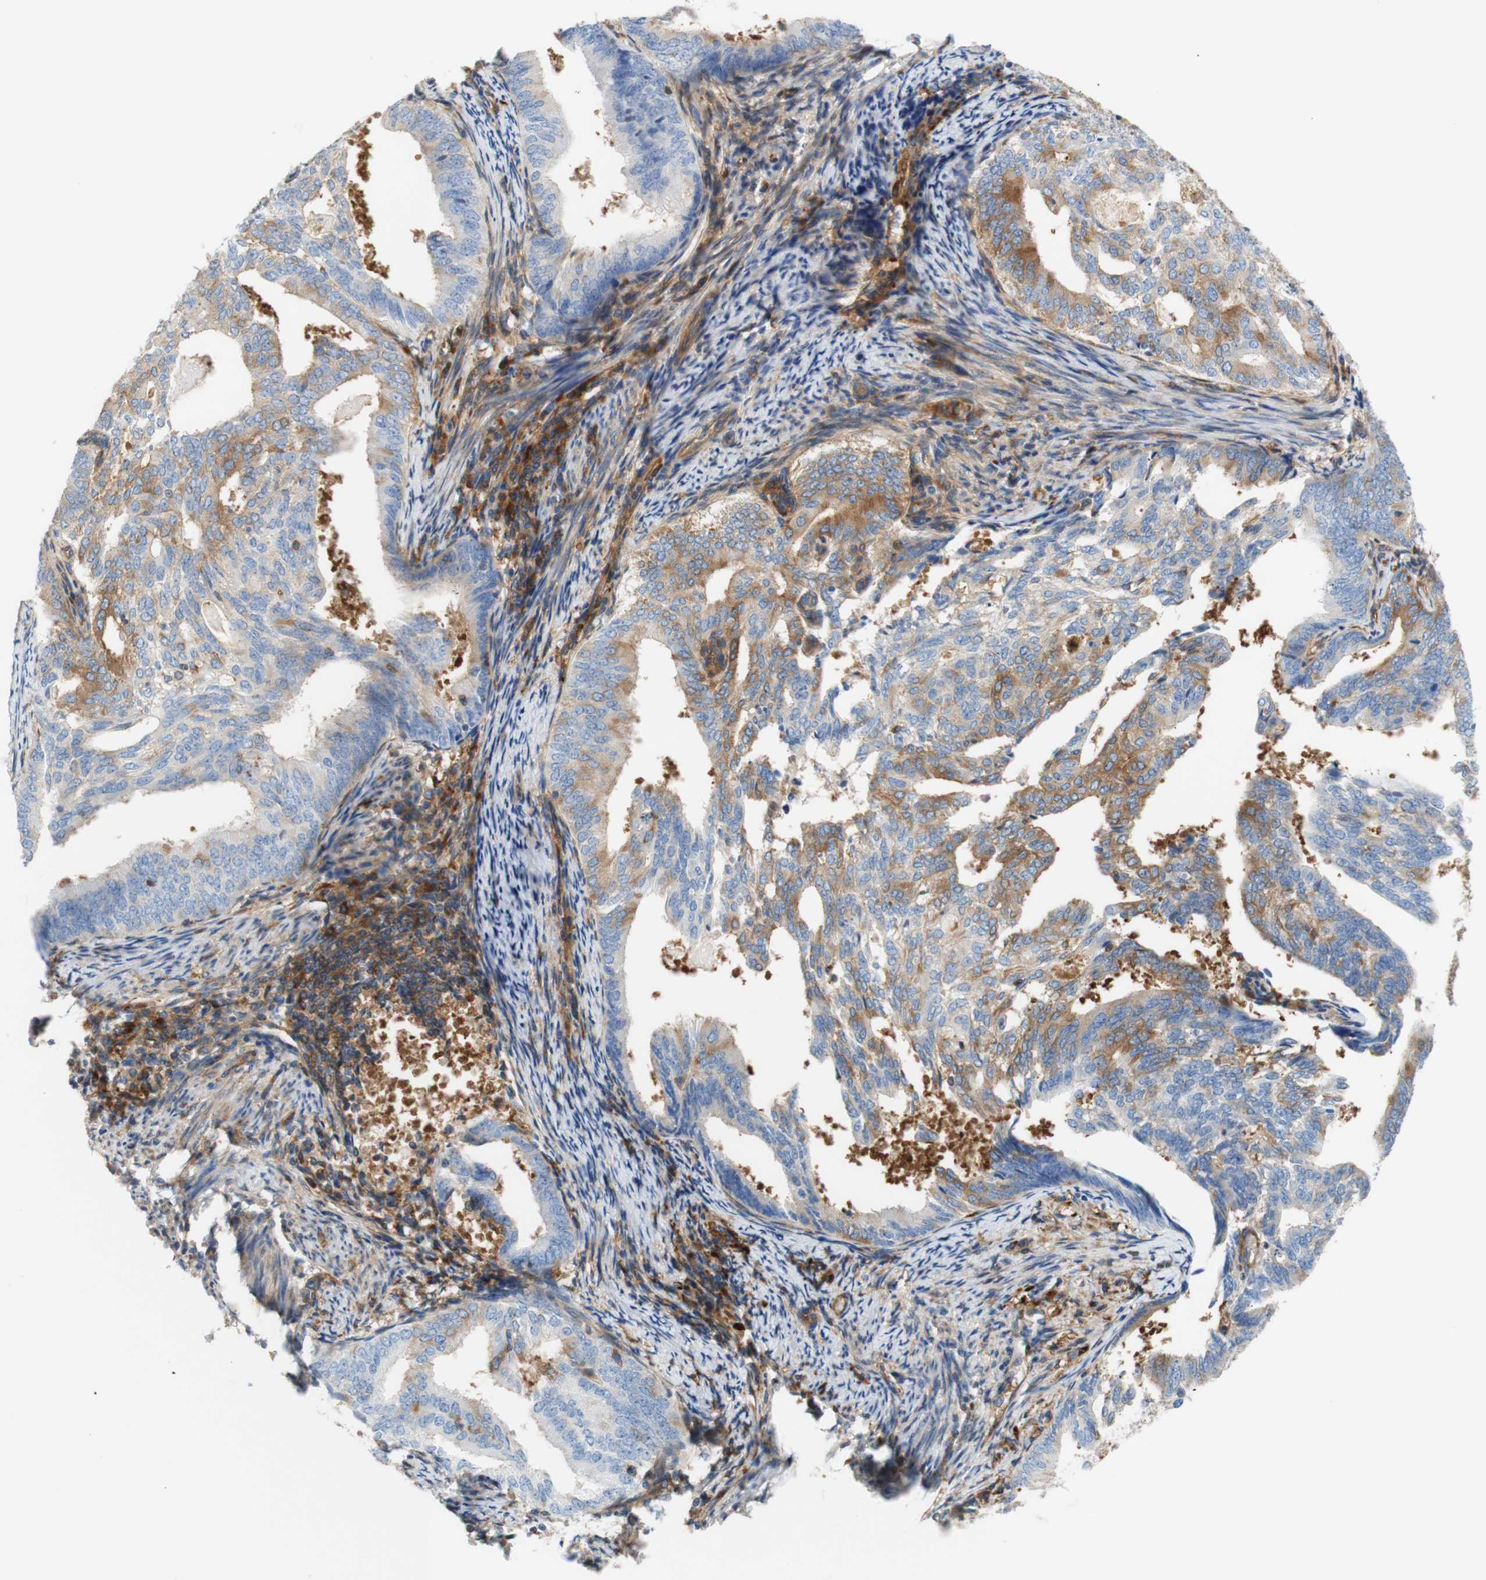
{"staining": {"intensity": "moderate", "quantity": "25%-75%", "location": "cytoplasmic/membranous"}, "tissue": "endometrial cancer", "cell_type": "Tumor cells", "image_type": "cancer", "snomed": [{"axis": "morphology", "description": "Adenocarcinoma, NOS"}, {"axis": "topography", "description": "Endometrium"}], "caption": "Immunohistochemical staining of human endometrial cancer (adenocarcinoma) displays medium levels of moderate cytoplasmic/membranous protein positivity in approximately 25%-75% of tumor cells.", "gene": "STOM", "patient": {"sex": "female", "age": 58}}